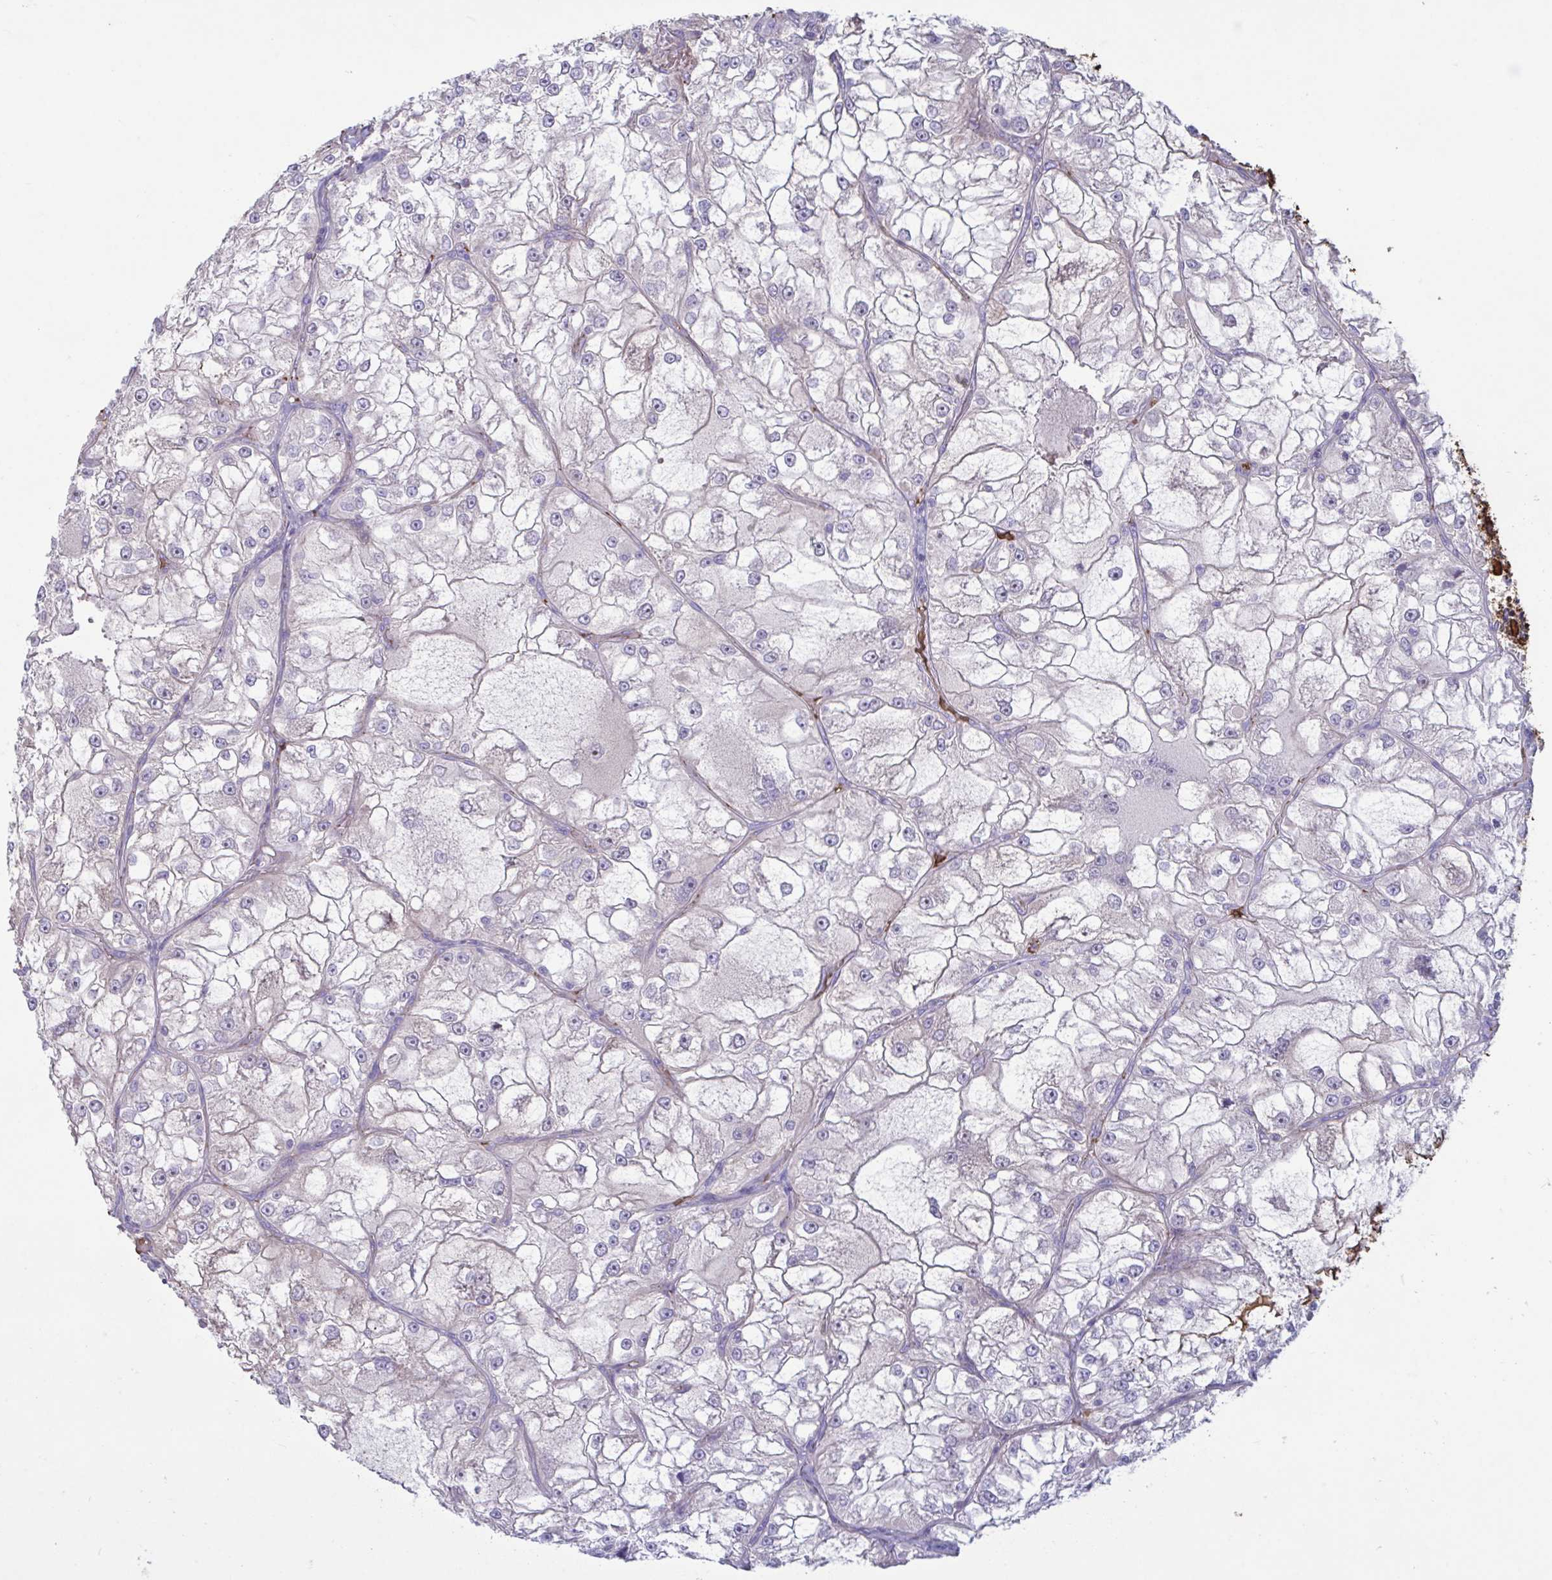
{"staining": {"intensity": "negative", "quantity": "none", "location": "none"}, "tissue": "renal cancer", "cell_type": "Tumor cells", "image_type": "cancer", "snomed": [{"axis": "morphology", "description": "Adenocarcinoma, NOS"}, {"axis": "topography", "description": "Kidney"}], "caption": "Tumor cells show no significant protein staining in renal cancer.", "gene": "IL1R1", "patient": {"sex": "female", "age": 72}}